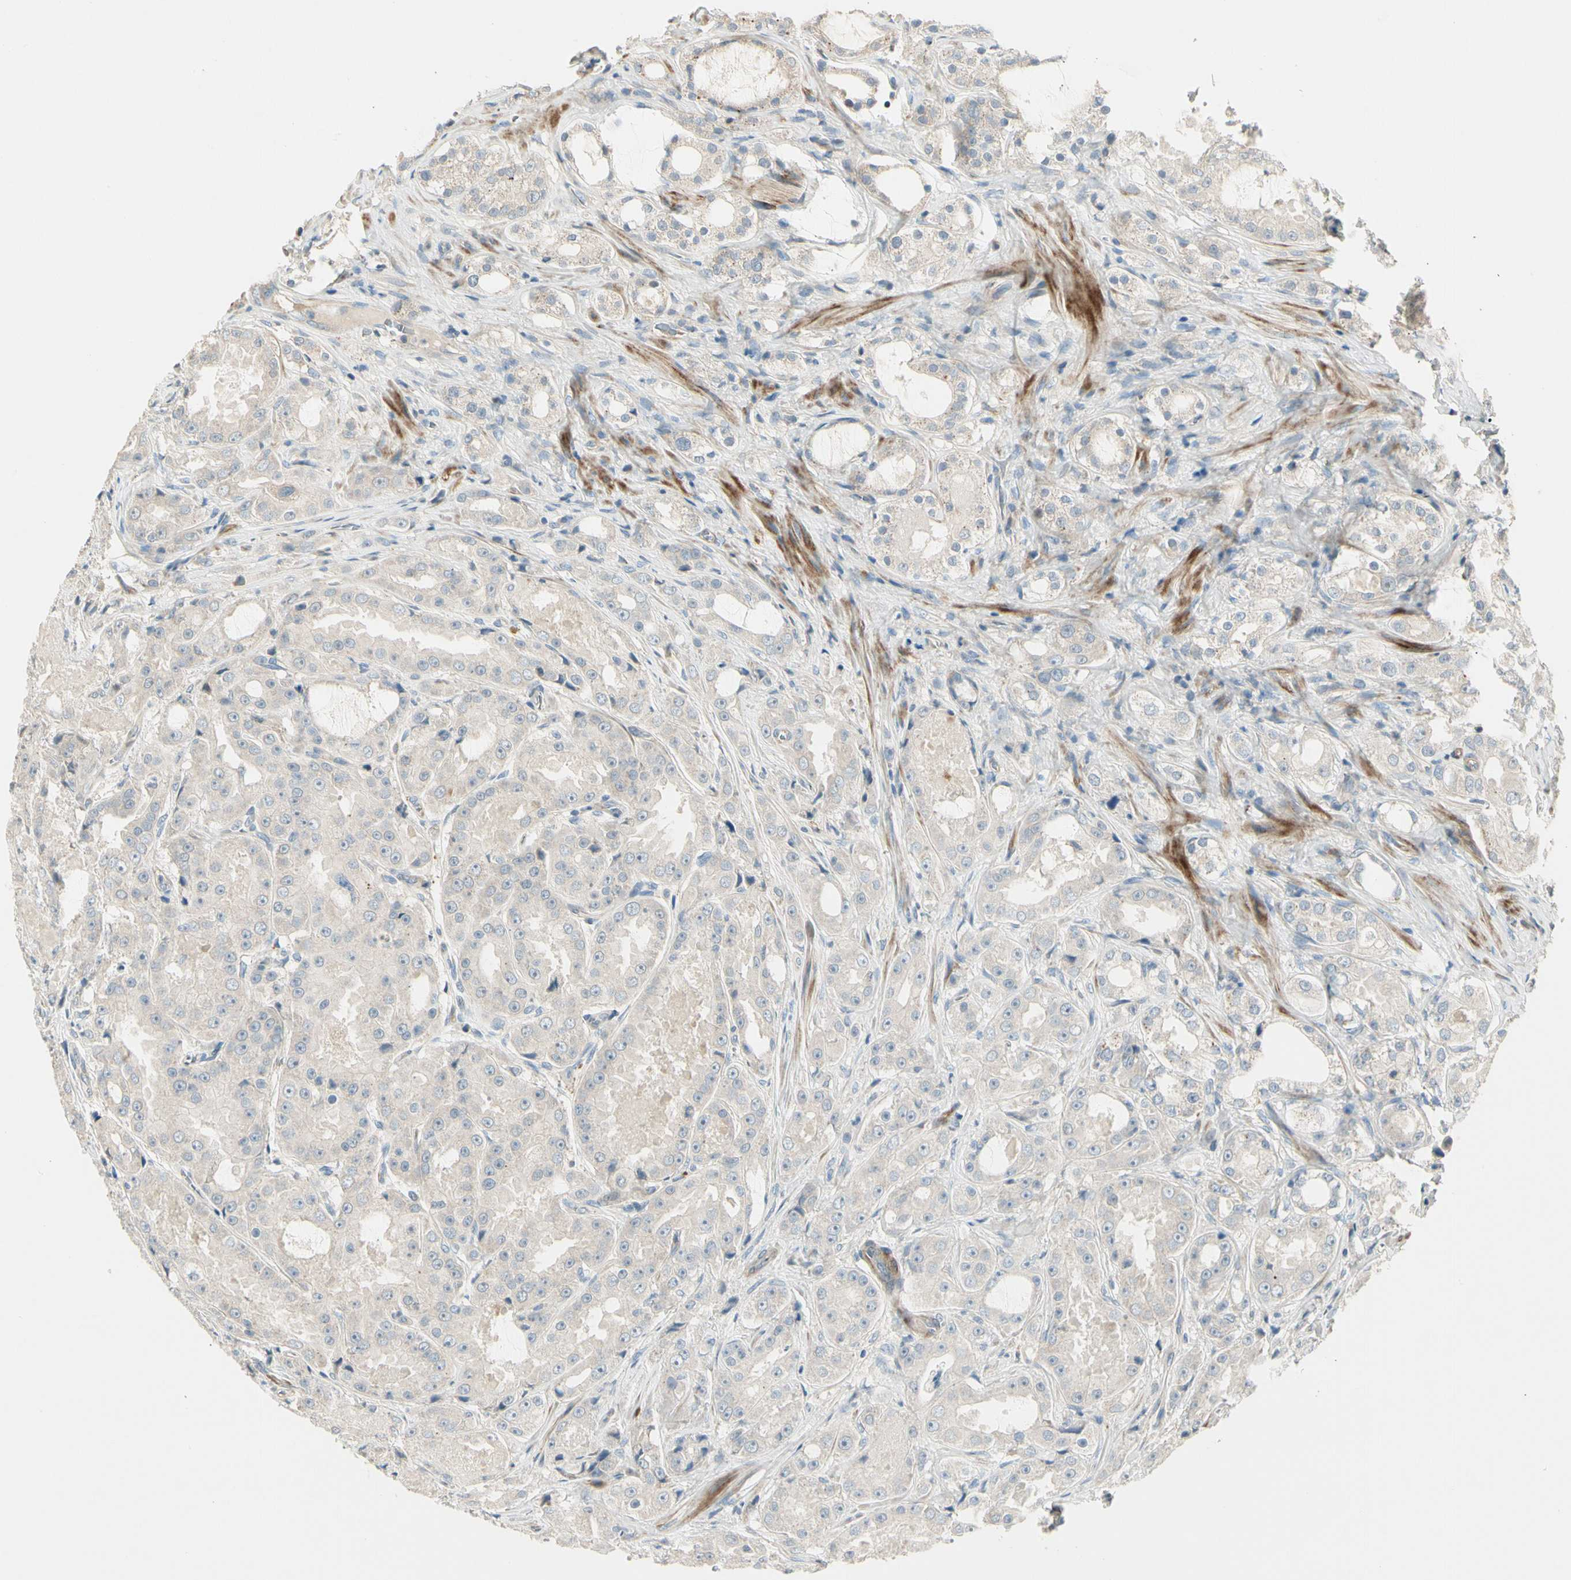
{"staining": {"intensity": "negative", "quantity": "none", "location": "none"}, "tissue": "prostate cancer", "cell_type": "Tumor cells", "image_type": "cancer", "snomed": [{"axis": "morphology", "description": "Adenocarcinoma, High grade"}, {"axis": "topography", "description": "Prostate"}], "caption": "Human prostate adenocarcinoma (high-grade) stained for a protein using IHC exhibits no positivity in tumor cells.", "gene": "ADGRA3", "patient": {"sex": "male", "age": 73}}